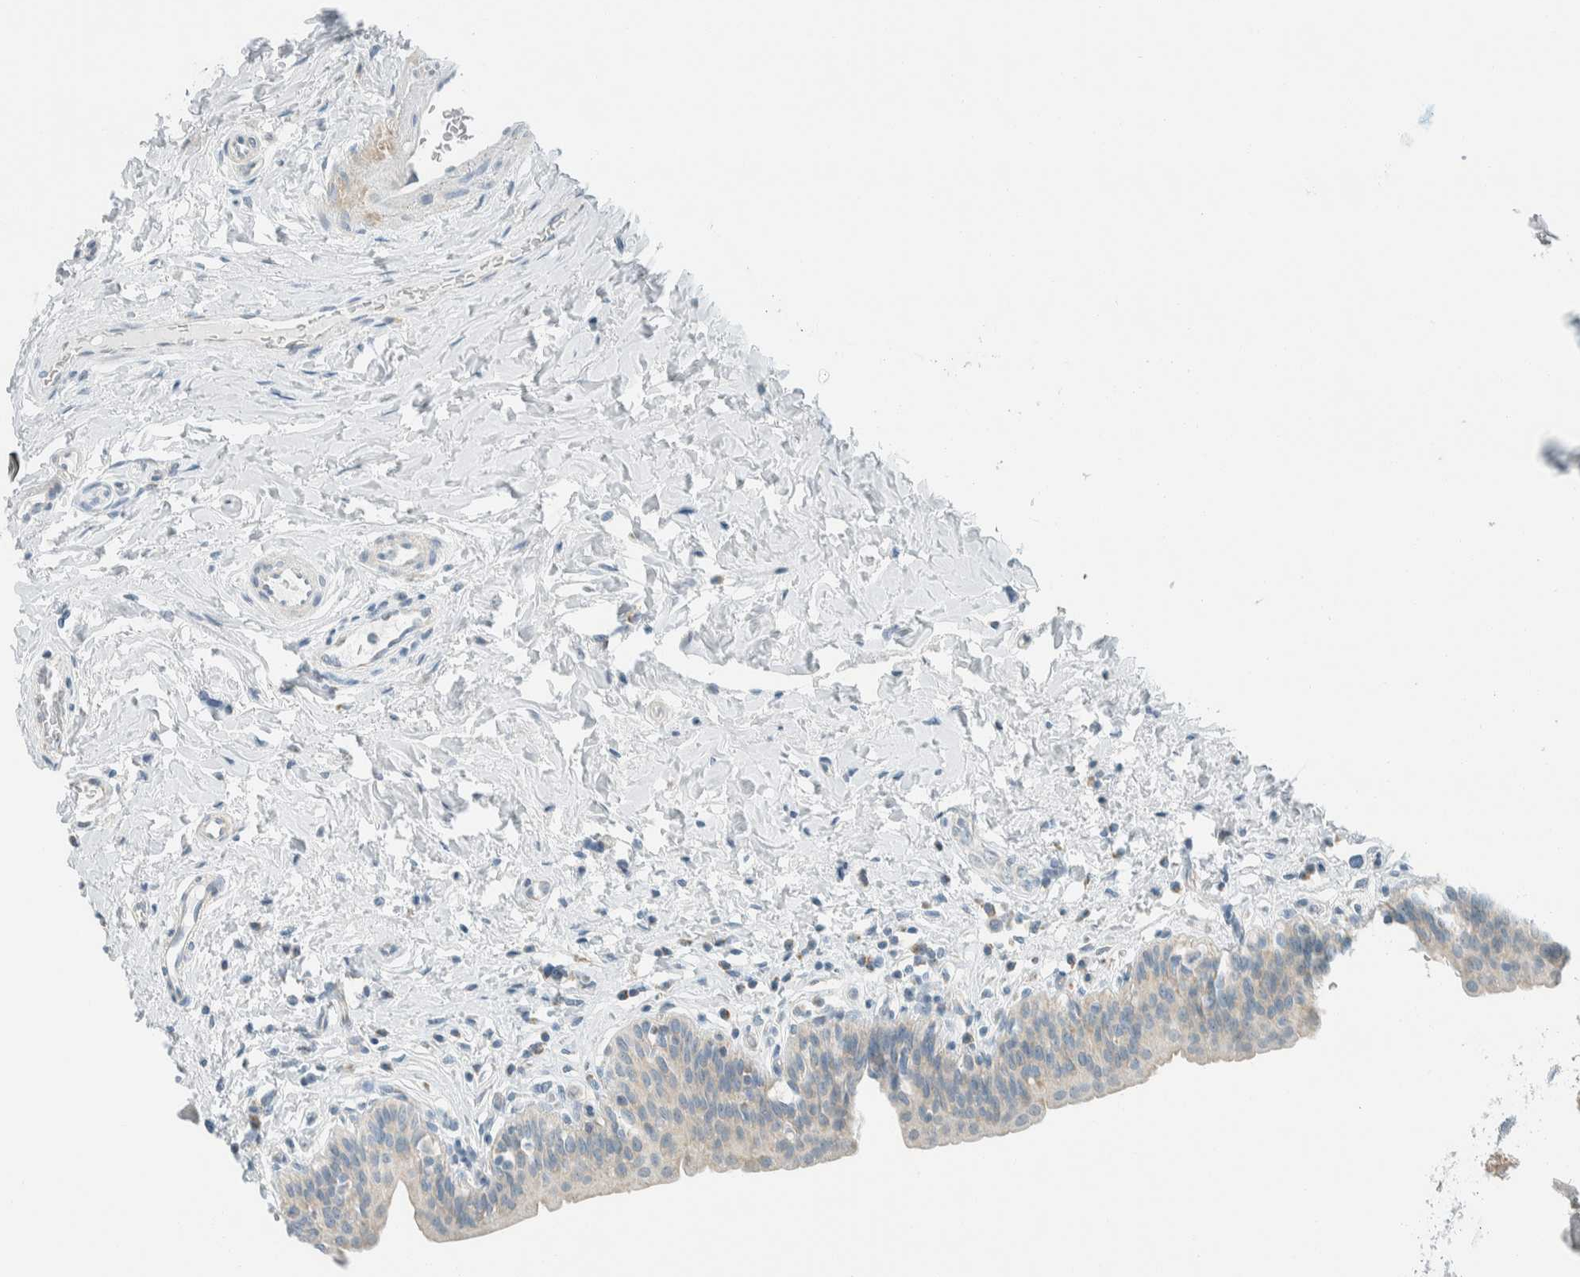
{"staining": {"intensity": "weak", "quantity": "<25%", "location": "cytoplasmic/membranous"}, "tissue": "urinary bladder", "cell_type": "Urothelial cells", "image_type": "normal", "snomed": [{"axis": "morphology", "description": "Normal tissue, NOS"}, {"axis": "topography", "description": "Urinary bladder"}], "caption": "This is an IHC image of unremarkable urinary bladder. There is no expression in urothelial cells.", "gene": "AARSD1", "patient": {"sex": "male", "age": 83}}